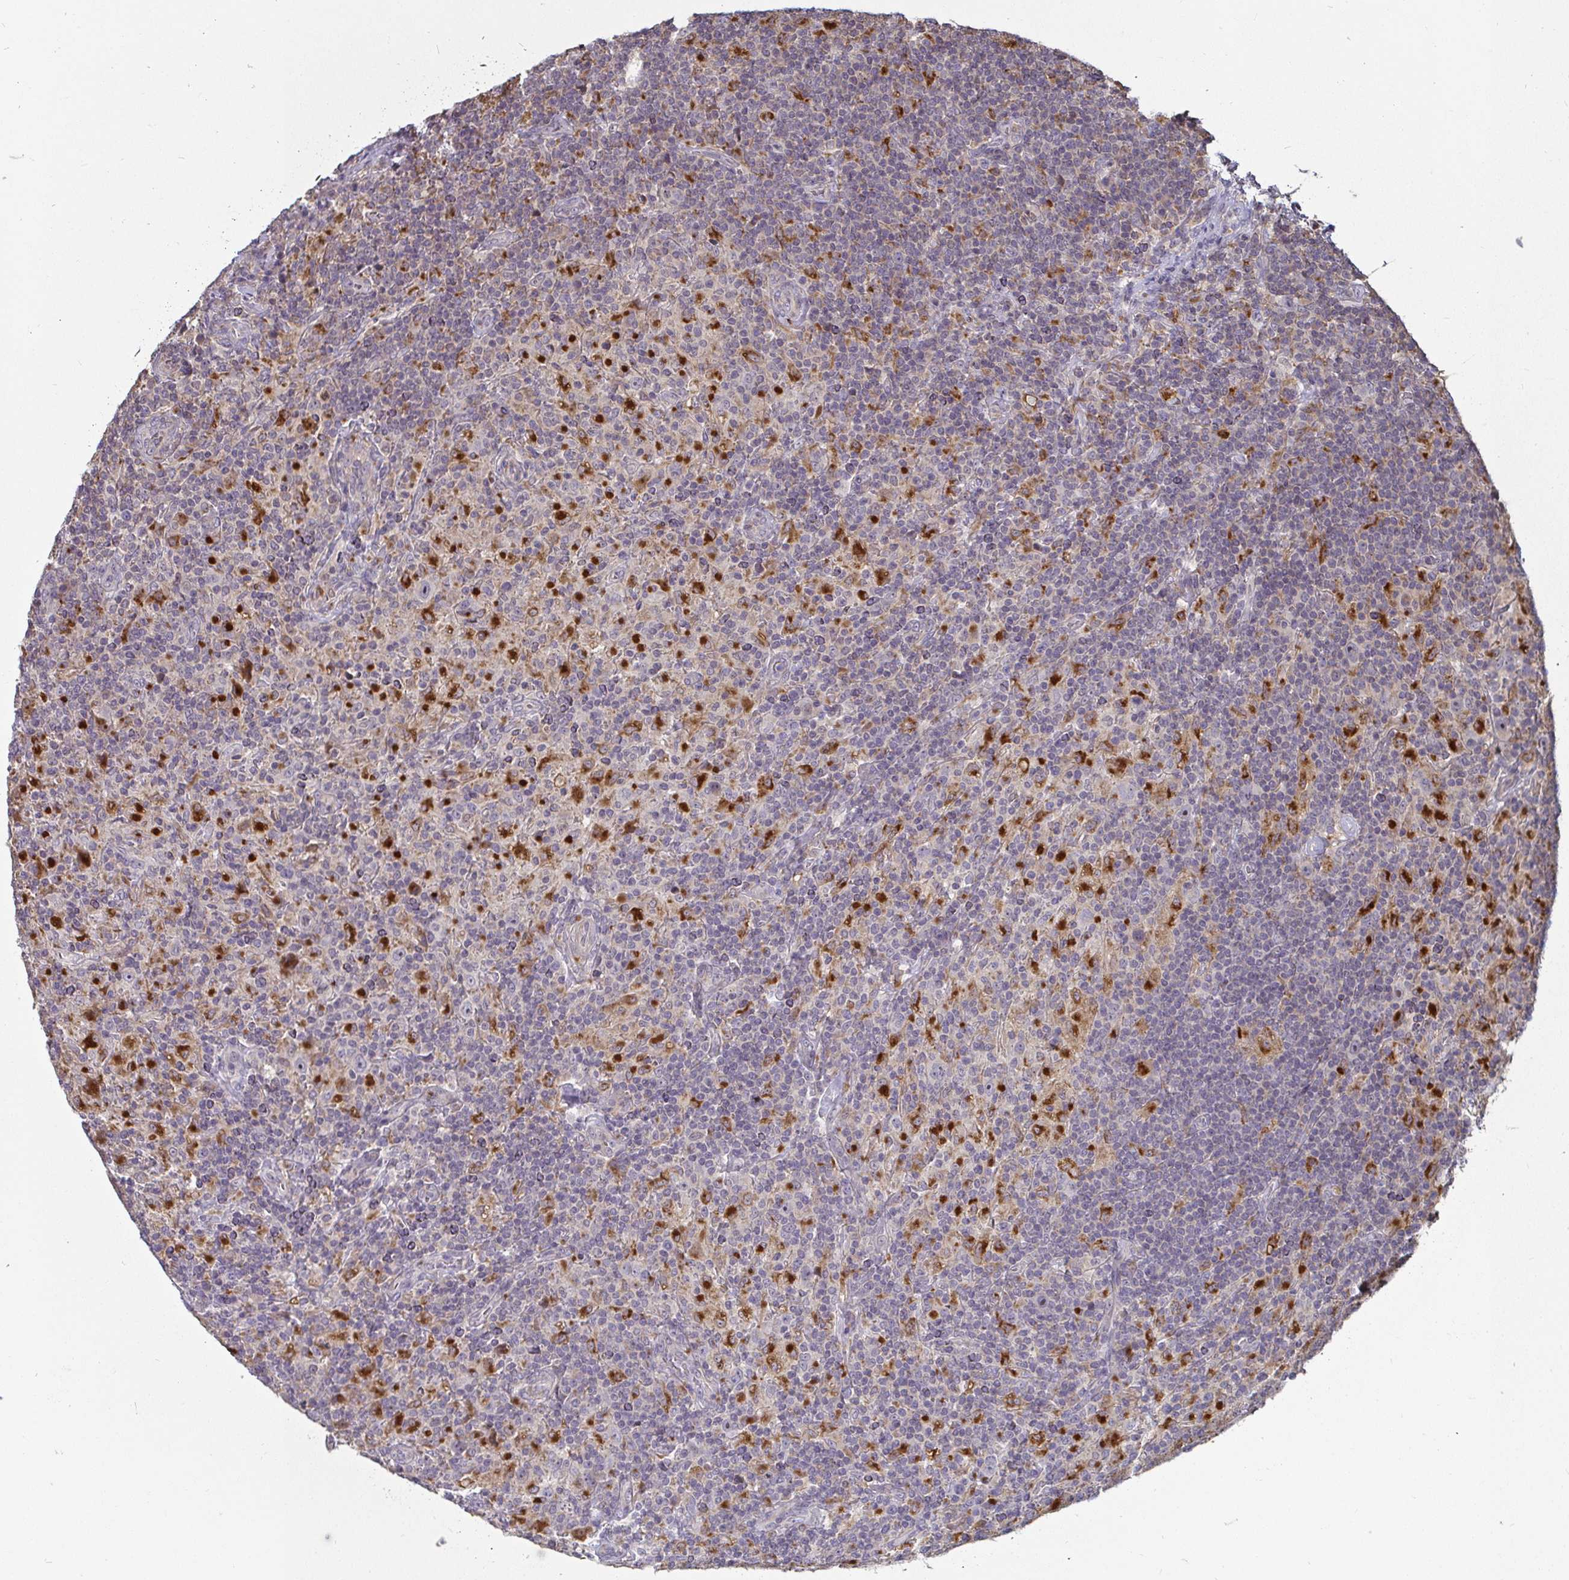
{"staining": {"intensity": "negative", "quantity": "none", "location": "none"}, "tissue": "lymphoma", "cell_type": "Tumor cells", "image_type": "cancer", "snomed": [{"axis": "morphology", "description": "Hodgkin's disease, NOS"}, {"axis": "topography", "description": "Lymph node"}], "caption": "Histopathology image shows no significant protein positivity in tumor cells of Hodgkin's disease. (DAB immunohistochemistry with hematoxylin counter stain).", "gene": "CDH18", "patient": {"sex": "male", "age": 70}}